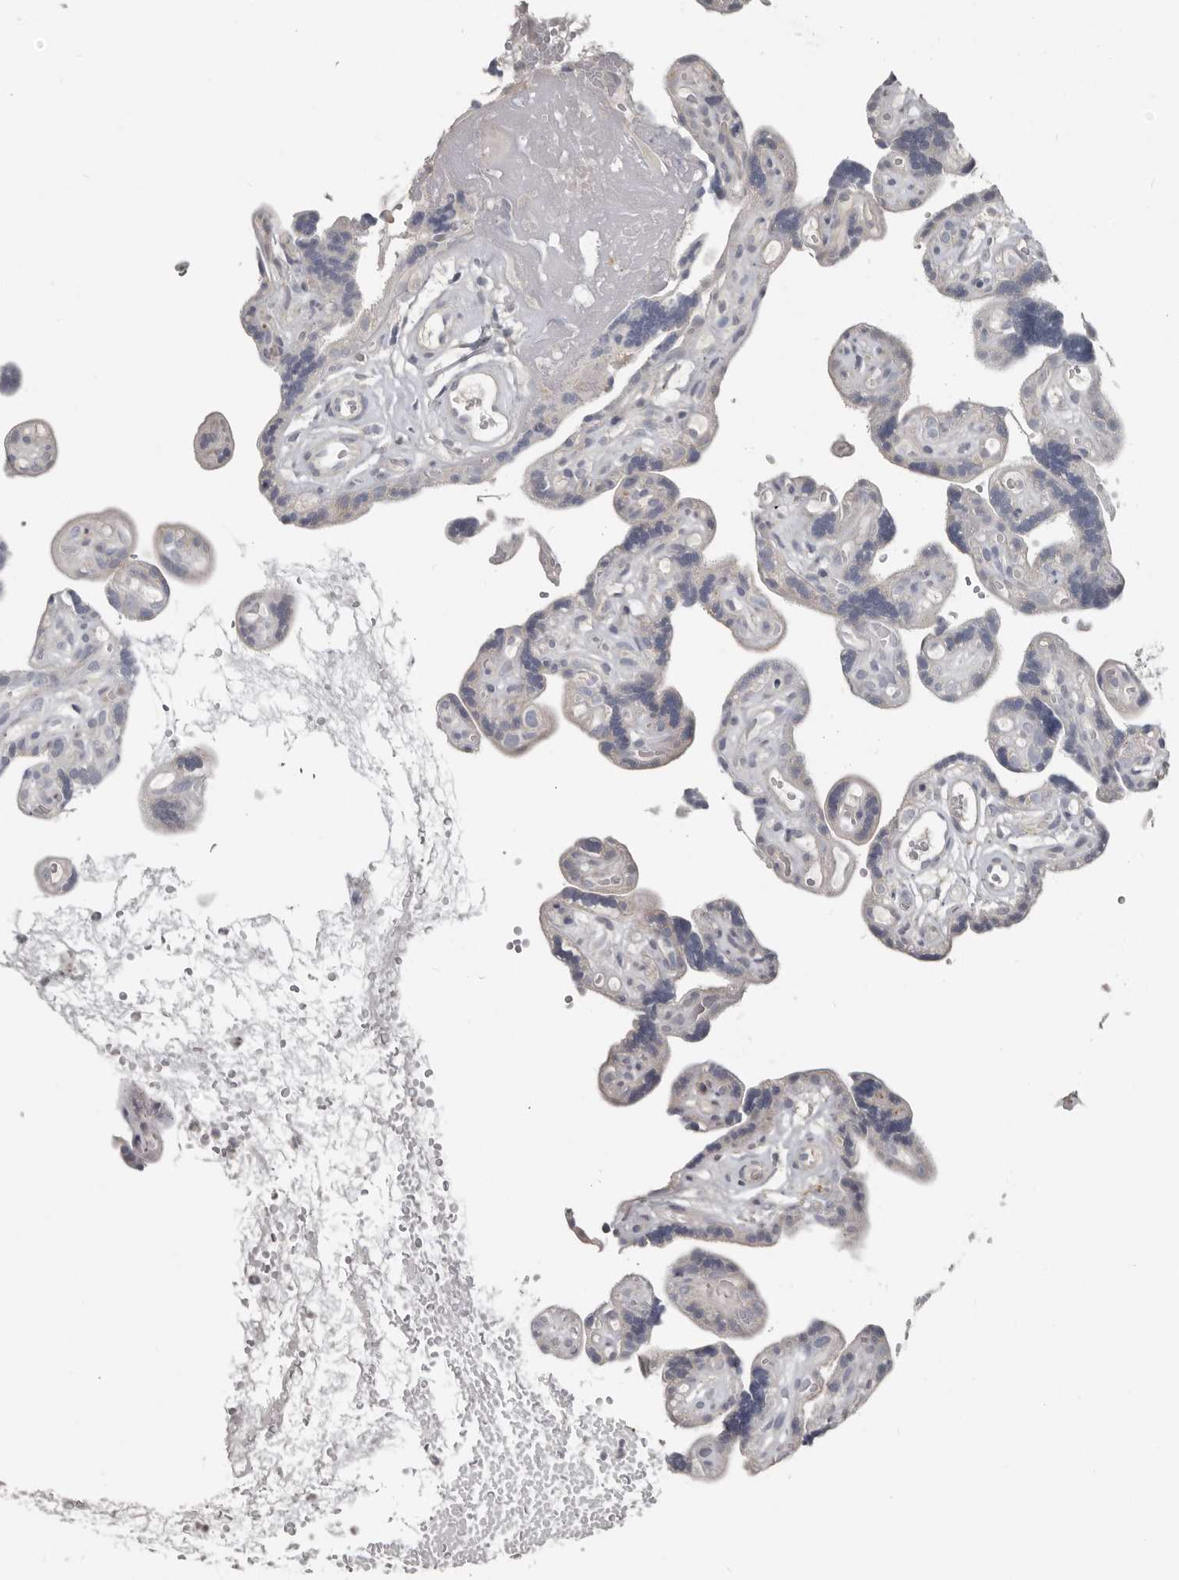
{"staining": {"intensity": "negative", "quantity": "none", "location": "none"}, "tissue": "placenta", "cell_type": "Decidual cells", "image_type": "normal", "snomed": [{"axis": "morphology", "description": "Normal tissue, NOS"}, {"axis": "topography", "description": "Placenta"}], "caption": "An immunohistochemistry histopathology image of unremarkable placenta is shown. There is no staining in decidual cells of placenta.", "gene": "CA6", "patient": {"sex": "female", "age": 30}}